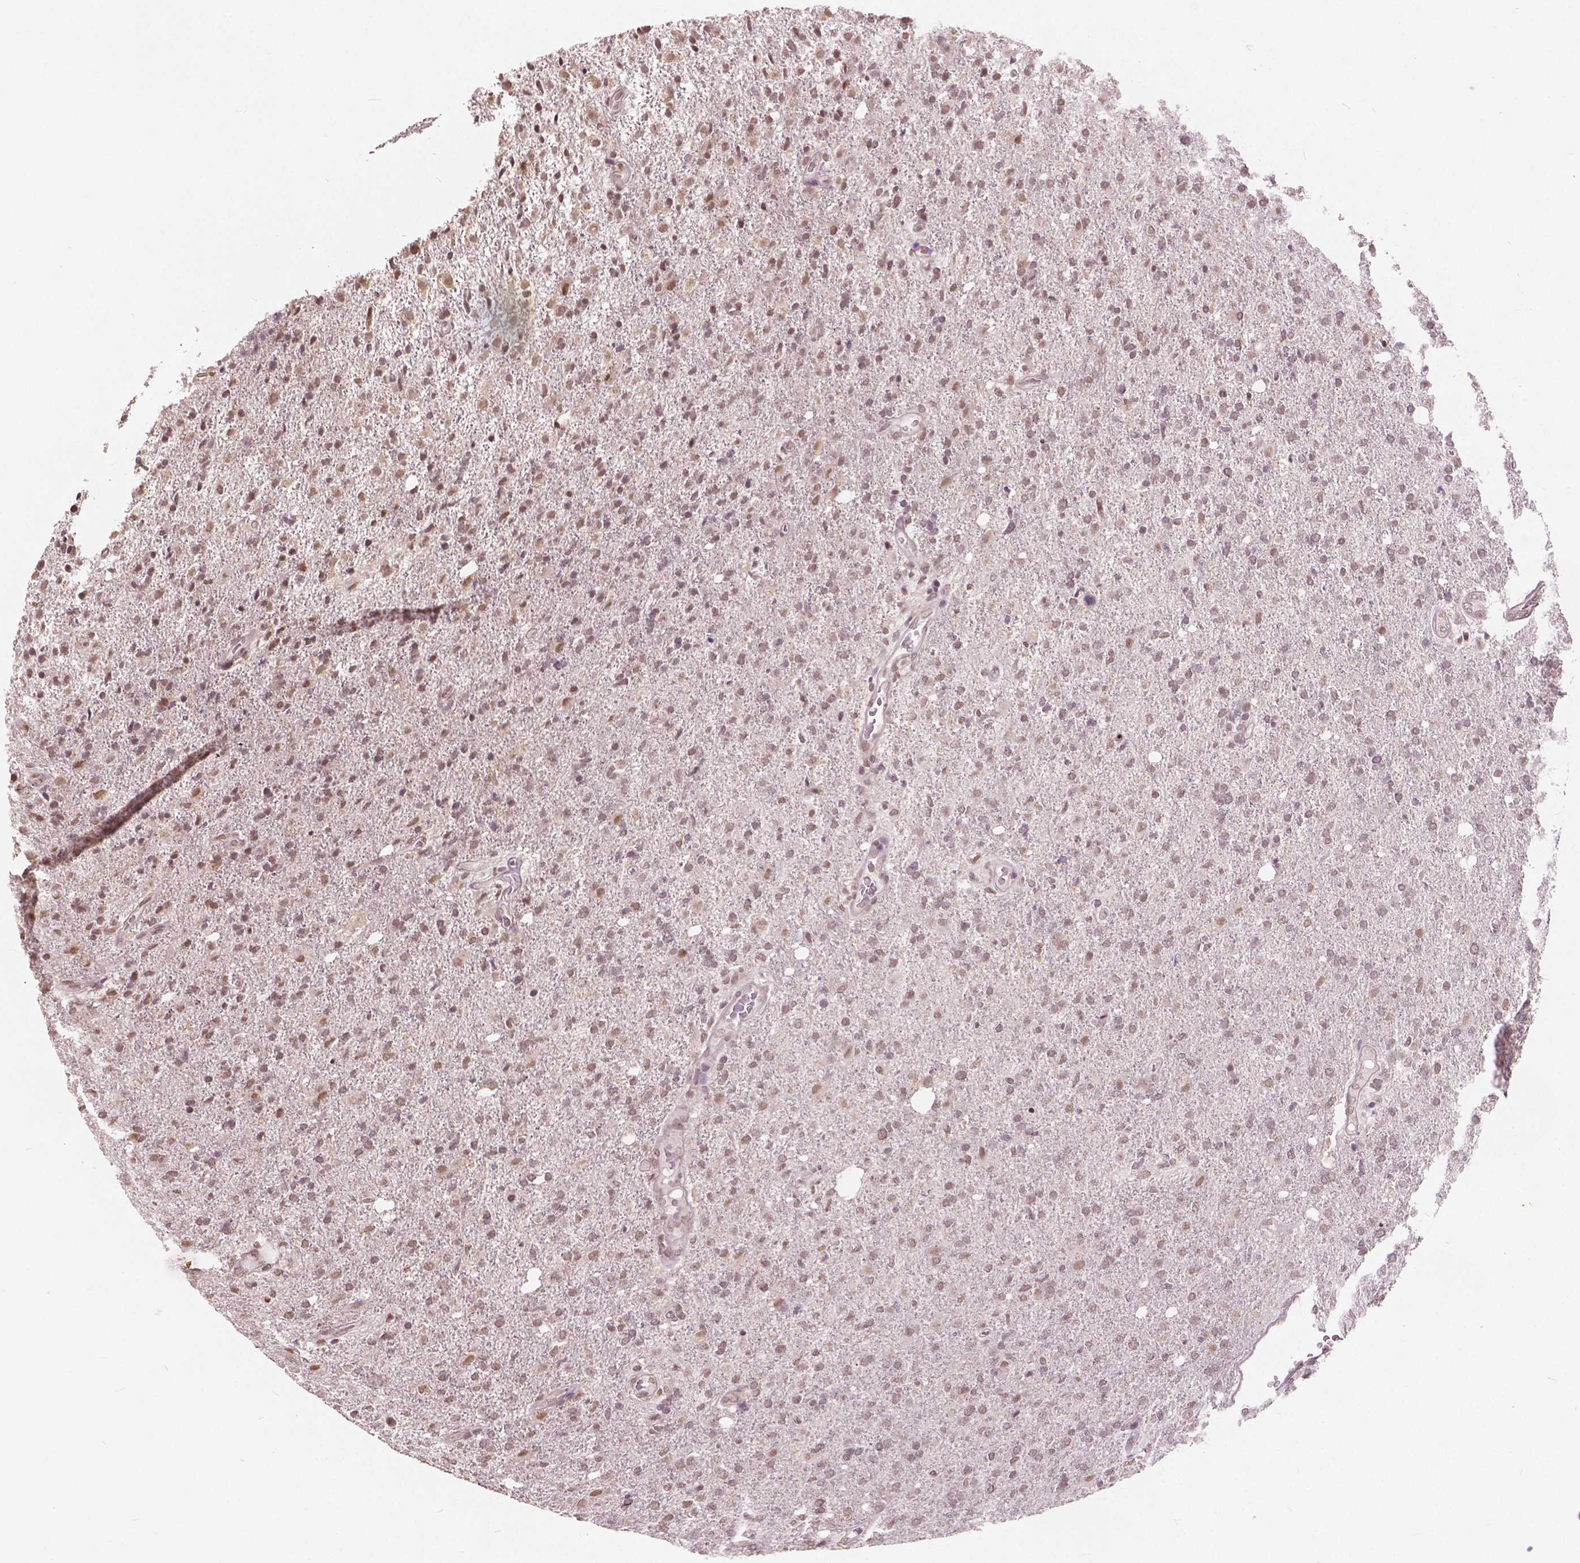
{"staining": {"intensity": "moderate", "quantity": ">75%", "location": "nuclear"}, "tissue": "glioma", "cell_type": "Tumor cells", "image_type": "cancer", "snomed": [{"axis": "morphology", "description": "Glioma, malignant, High grade"}, {"axis": "topography", "description": "Cerebral cortex"}], "caption": "DAB (3,3'-diaminobenzidine) immunohistochemical staining of human glioma reveals moderate nuclear protein staining in about >75% of tumor cells.", "gene": "HOXA10", "patient": {"sex": "male", "age": 70}}